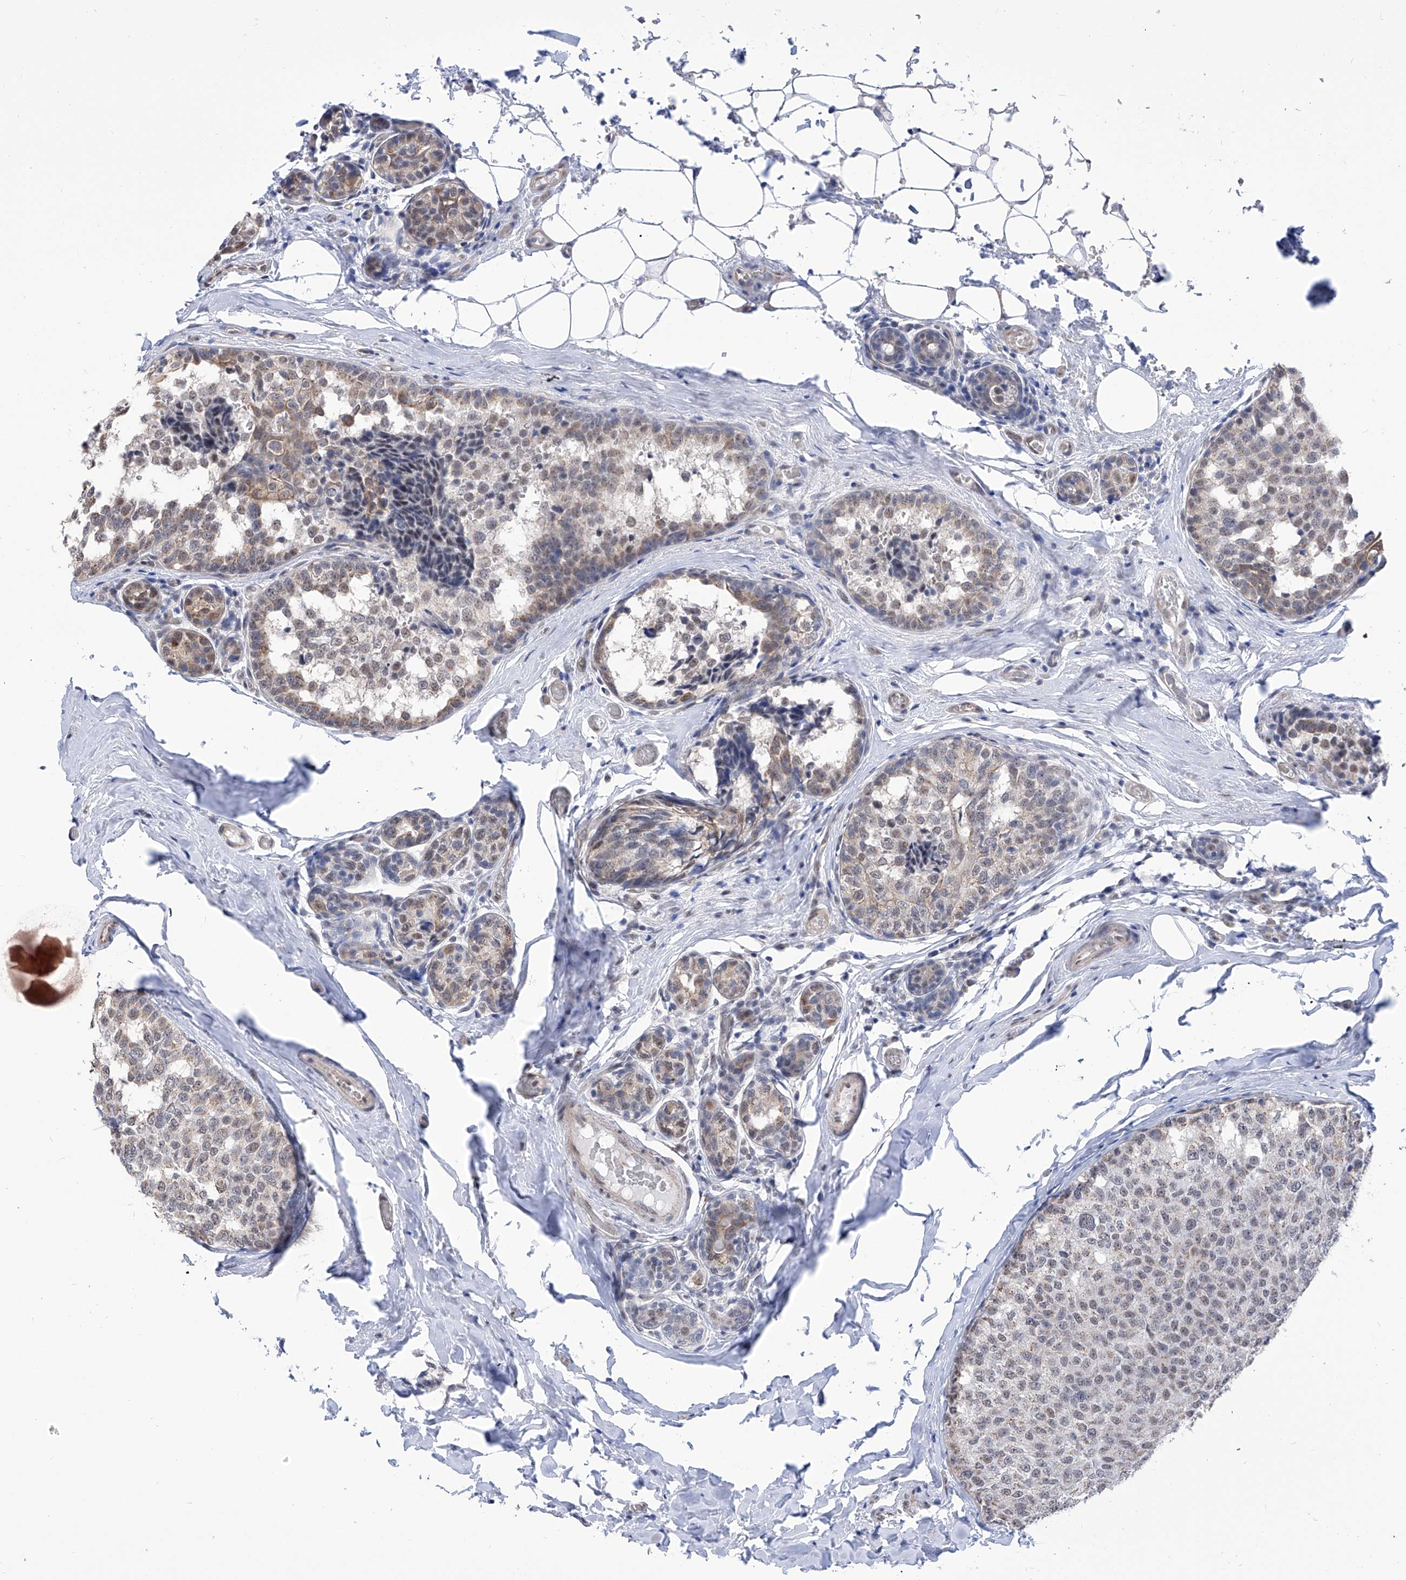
{"staining": {"intensity": "weak", "quantity": "25%-75%", "location": "nuclear"}, "tissue": "breast cancer", "cell_type": "Tumor cells", "image_type": "cancer", "snomed": [{"axis": "morphology", "description": "Normal tissue, NOS"}, {"axis": "morphology", "description": "Duct carcinoma"}, {"axis": "topography", "description": "Breast"}], "caption": "Protein analysis of breast invasive ductal carcinoma tissue demonstrates weak nuclear expression in approximately 25%-75% of tumor cells.", "gene": "SART1", "patient": {"sex": "female", "age": 43}}